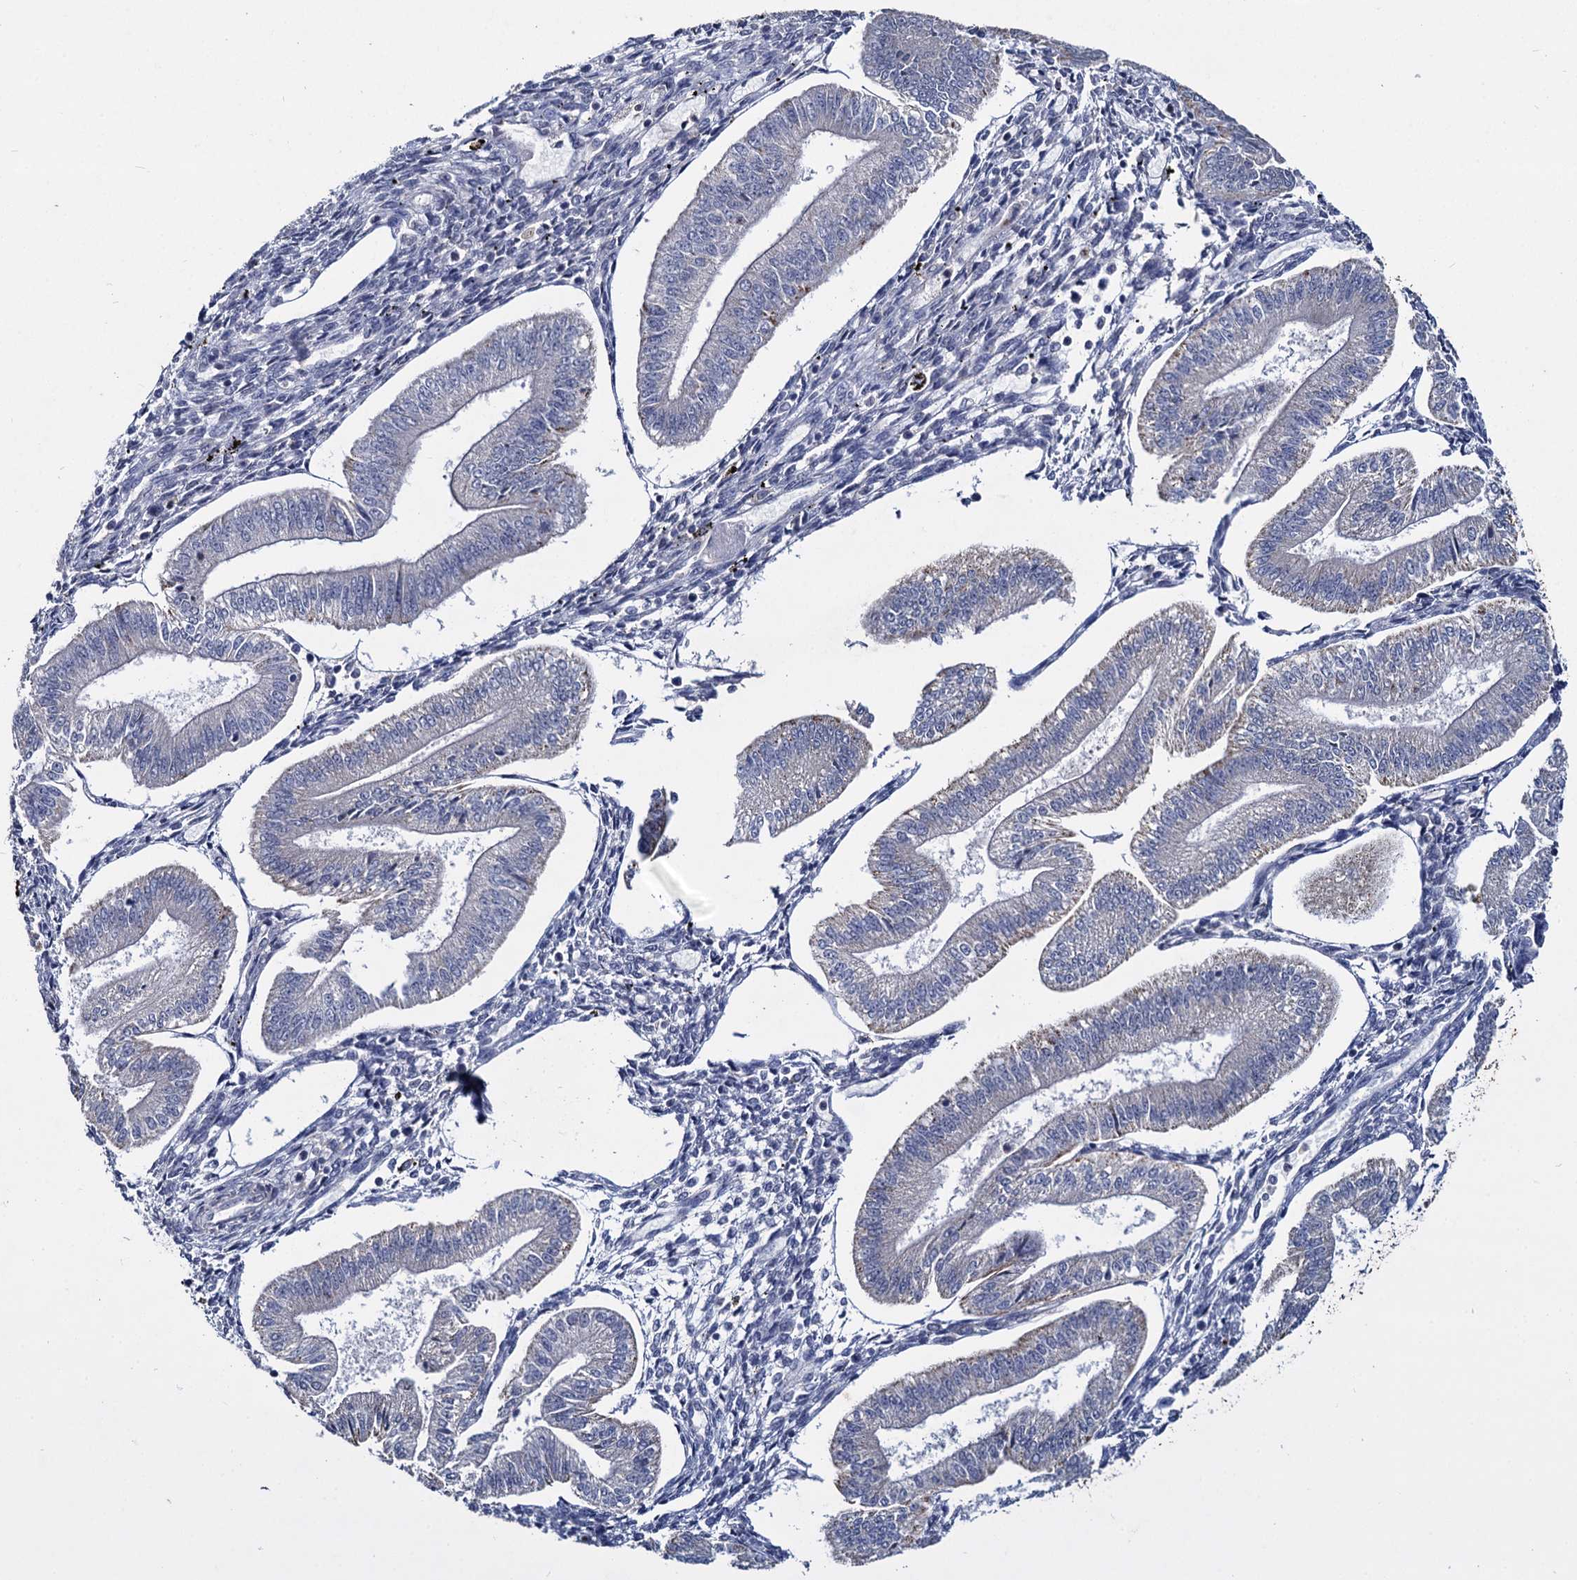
{"staining": {"intensity": "negative", "quantity": "none", "location": "none"}, "tissue": "endometrium", "cell_type": "Cells in endometrial stroma", "image_type": "normal", "snomed": [{"axis": "morphology", "description": "Normal tissue, NOS"}, {"axis": "topography", "description": "Endometrium"}], "caption": "Cells in endometrial stroma show no significant protein expression in unremarkable endometrium.", "gene": "RPUSD4", "patient": {"sex": "female", "age": 34}}